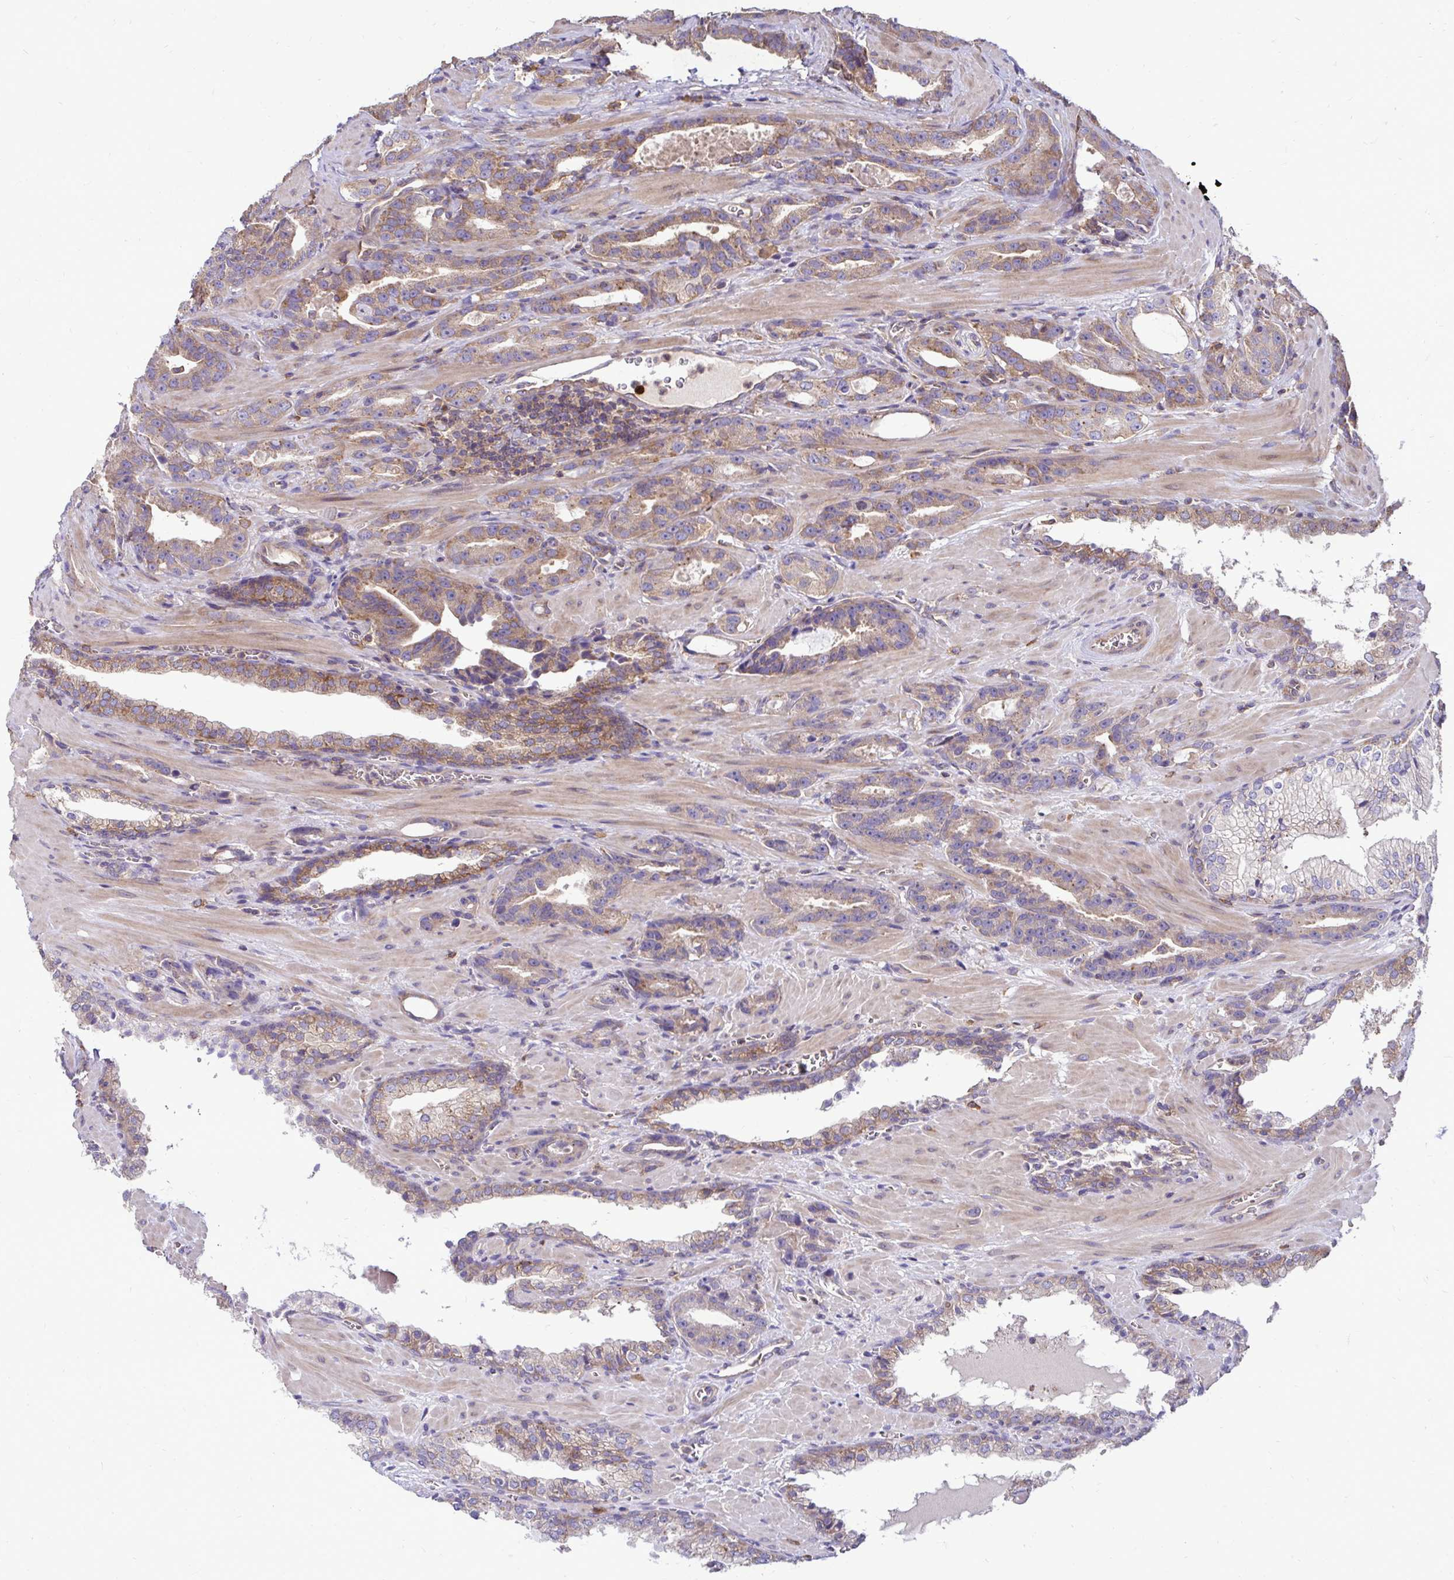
{"staining": {"intensity": "weak", "quantity": ">75%", "location": "cytoplasmic/membranous"}, "tissue": "prostate cancer", "cell_type": "Tumor cells", "image_type": "cancer", "snomed": [{"axis": "morphology", "description": "Adenocarcinoma, High grade"}, {"axis": "topography", "description": "Prostate"}], "caption": "Adenocarcinoma (high-grade) (prostate) stained for a protein (brown) reveals weak cytoplasmic/membranous positive expression in approximately >75% of tumor cells.", "gene": "FMR1", "patient": {"sex": "male", "age": 65}}